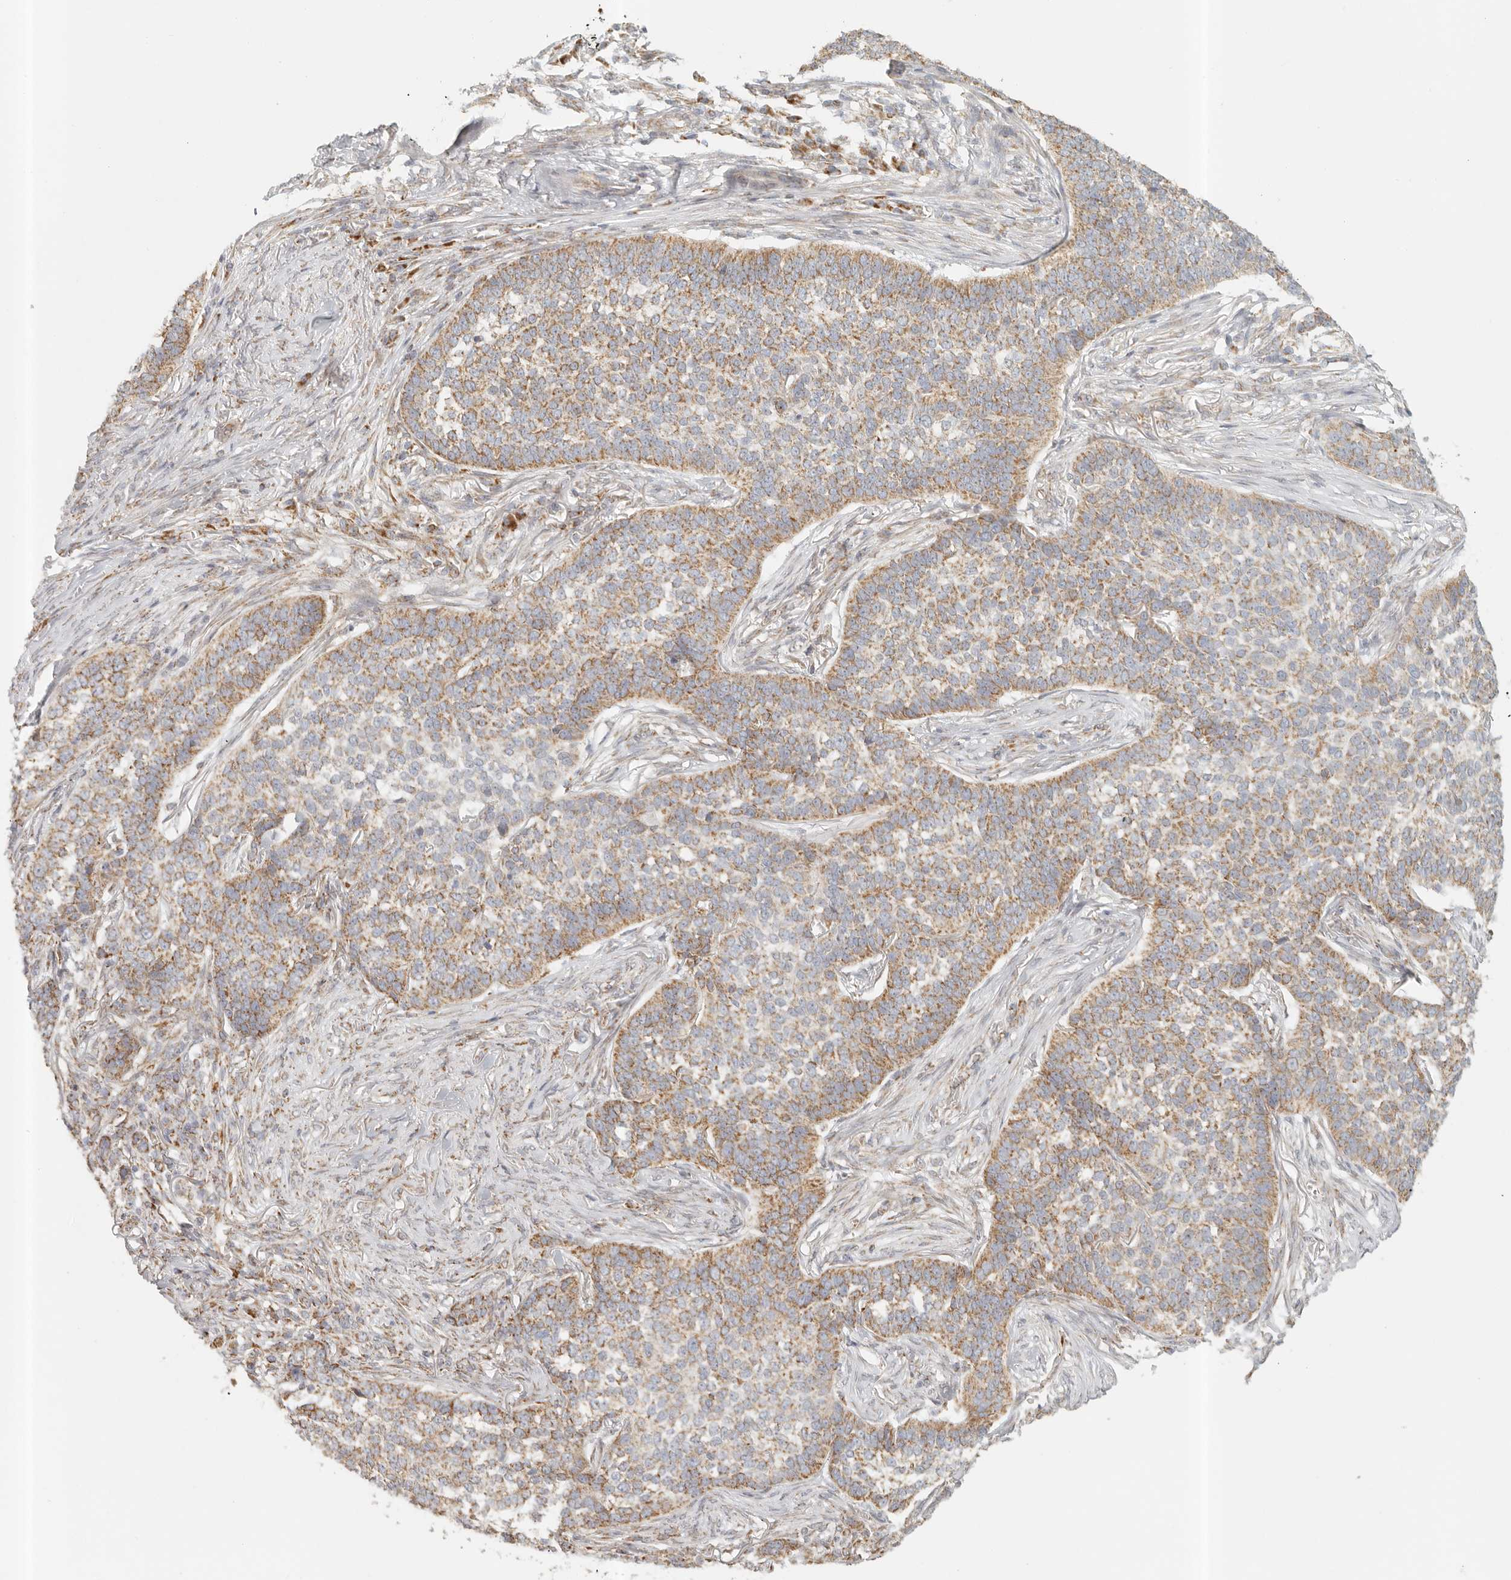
{"staining": {"intensity": "moderate", "quantity": ">75%", "location": "cytoplasmic/membranous"}, "tissue": "skin cancer", "cell_type": "Tumor cells", "image_type": "cancer", "snomed": [{"axis": "morphology", "description": "Basal cell carcinoma"}, {"axis": "topography", "description": "Skin"}], "caption": "Immunohistochemical staining of skin cancer exhibits medium levels of moderate cytoplasmic/membranous protein staining in approximately >75% of tumor cells.", "gene": "KDF1", "patient": {"sex": "male", "age": 85}}